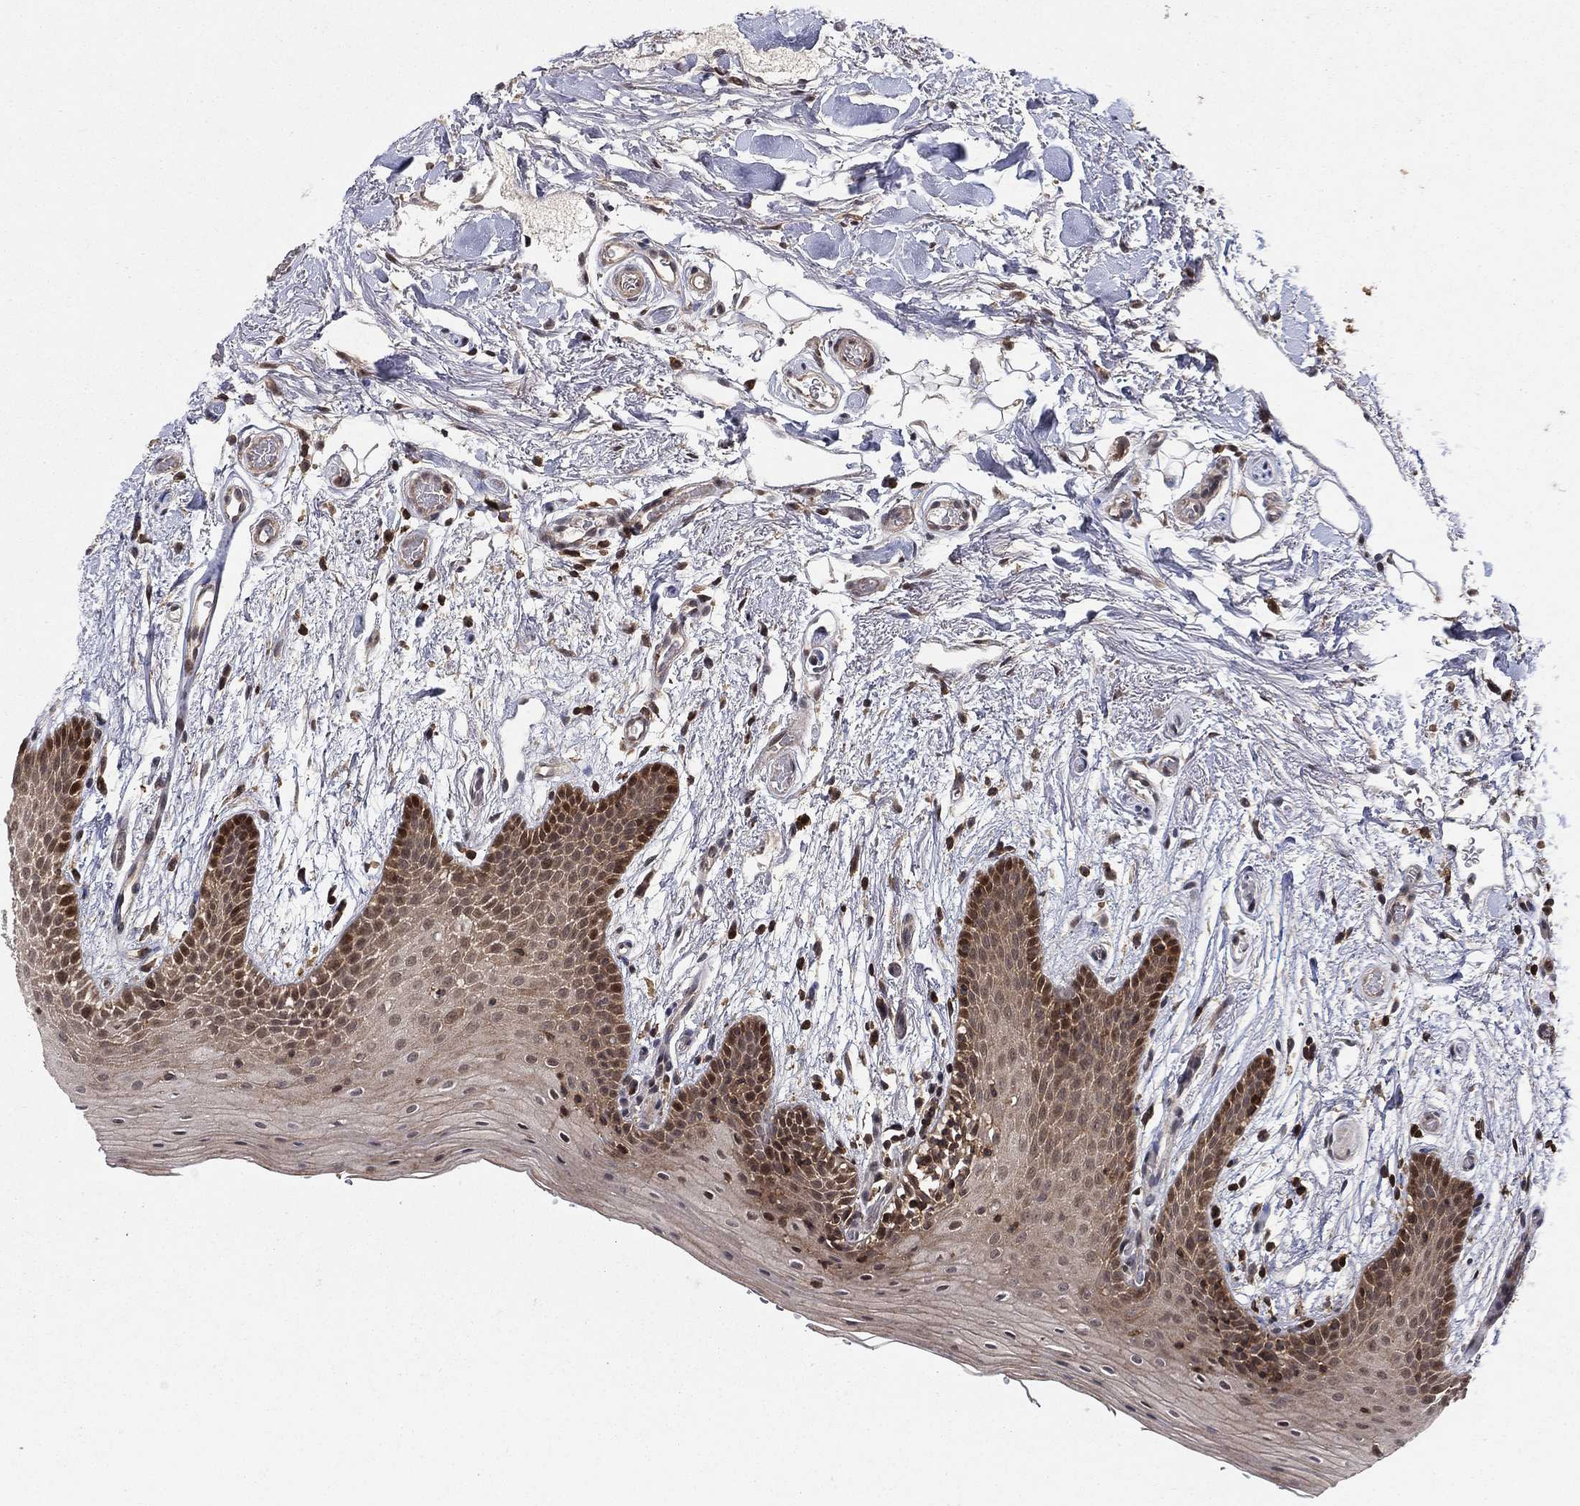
{"staining": {"intensity": "strong", "quantity": "<25%", "location": "nuclear"}, "tissue": "oral mucosa", "cell_type": "Squamous epithelial cells", "image_type": "normal", "snomed": [{"axis": "morphology", "description": "Normal tissue, NOS"}, {"axis": "topography", "description": "Oral tissue"}, {"axis": "topography", "description": "Tounge, NOS"}], "caption": "Human oral mucosa stained with a brown dye displays strong nuclear positive positivity in approximately <25% of squamous epithelial cells.", "gene": "CCDC66", "patient": {"sex": "female", "age": 86}}